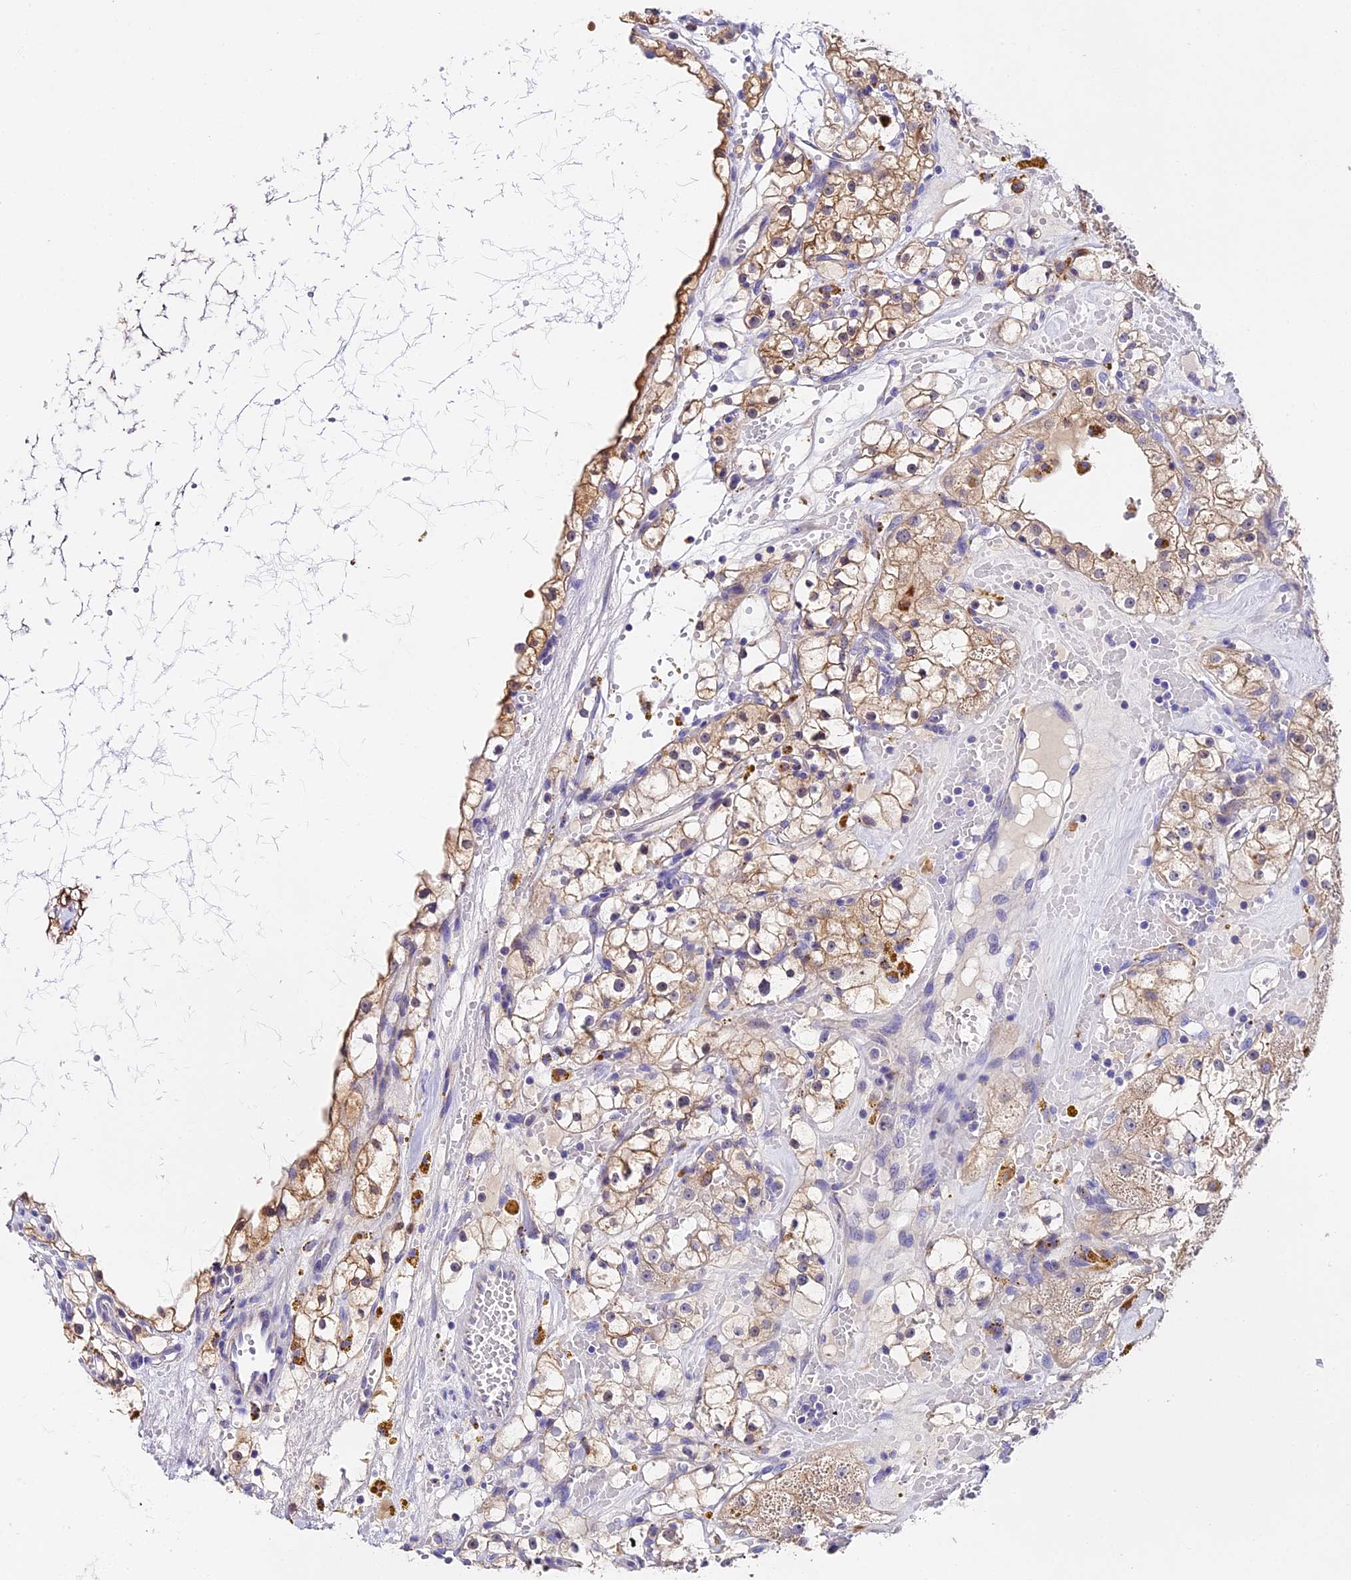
{"staining": {"intensity": "moderate", "quantity": "25%-75%", "location": "cytoplasmic/membranous"}, "tissue": "renal cancer", "cell_type": "Tumor cells", "image_type": "cancer", "snomed": [{"axis": "morphology", "description": "Adenocarcinoma, NOS"}, {"axis": "topography", "description": "Kidney"}], "caption": "Immunohistochemistry (IHC) photomicrograph of neoplastic tissue: human renal cancer stained using immunohistochemistry shows medium levels of moderate protein expression localized specifically in the cytoplasmic/membranous of tumor cells, appearing as a cytoplasmic/membranous brown color.", "gene": "LYPD6", "patient": {"sex": "male", "age": 56}}